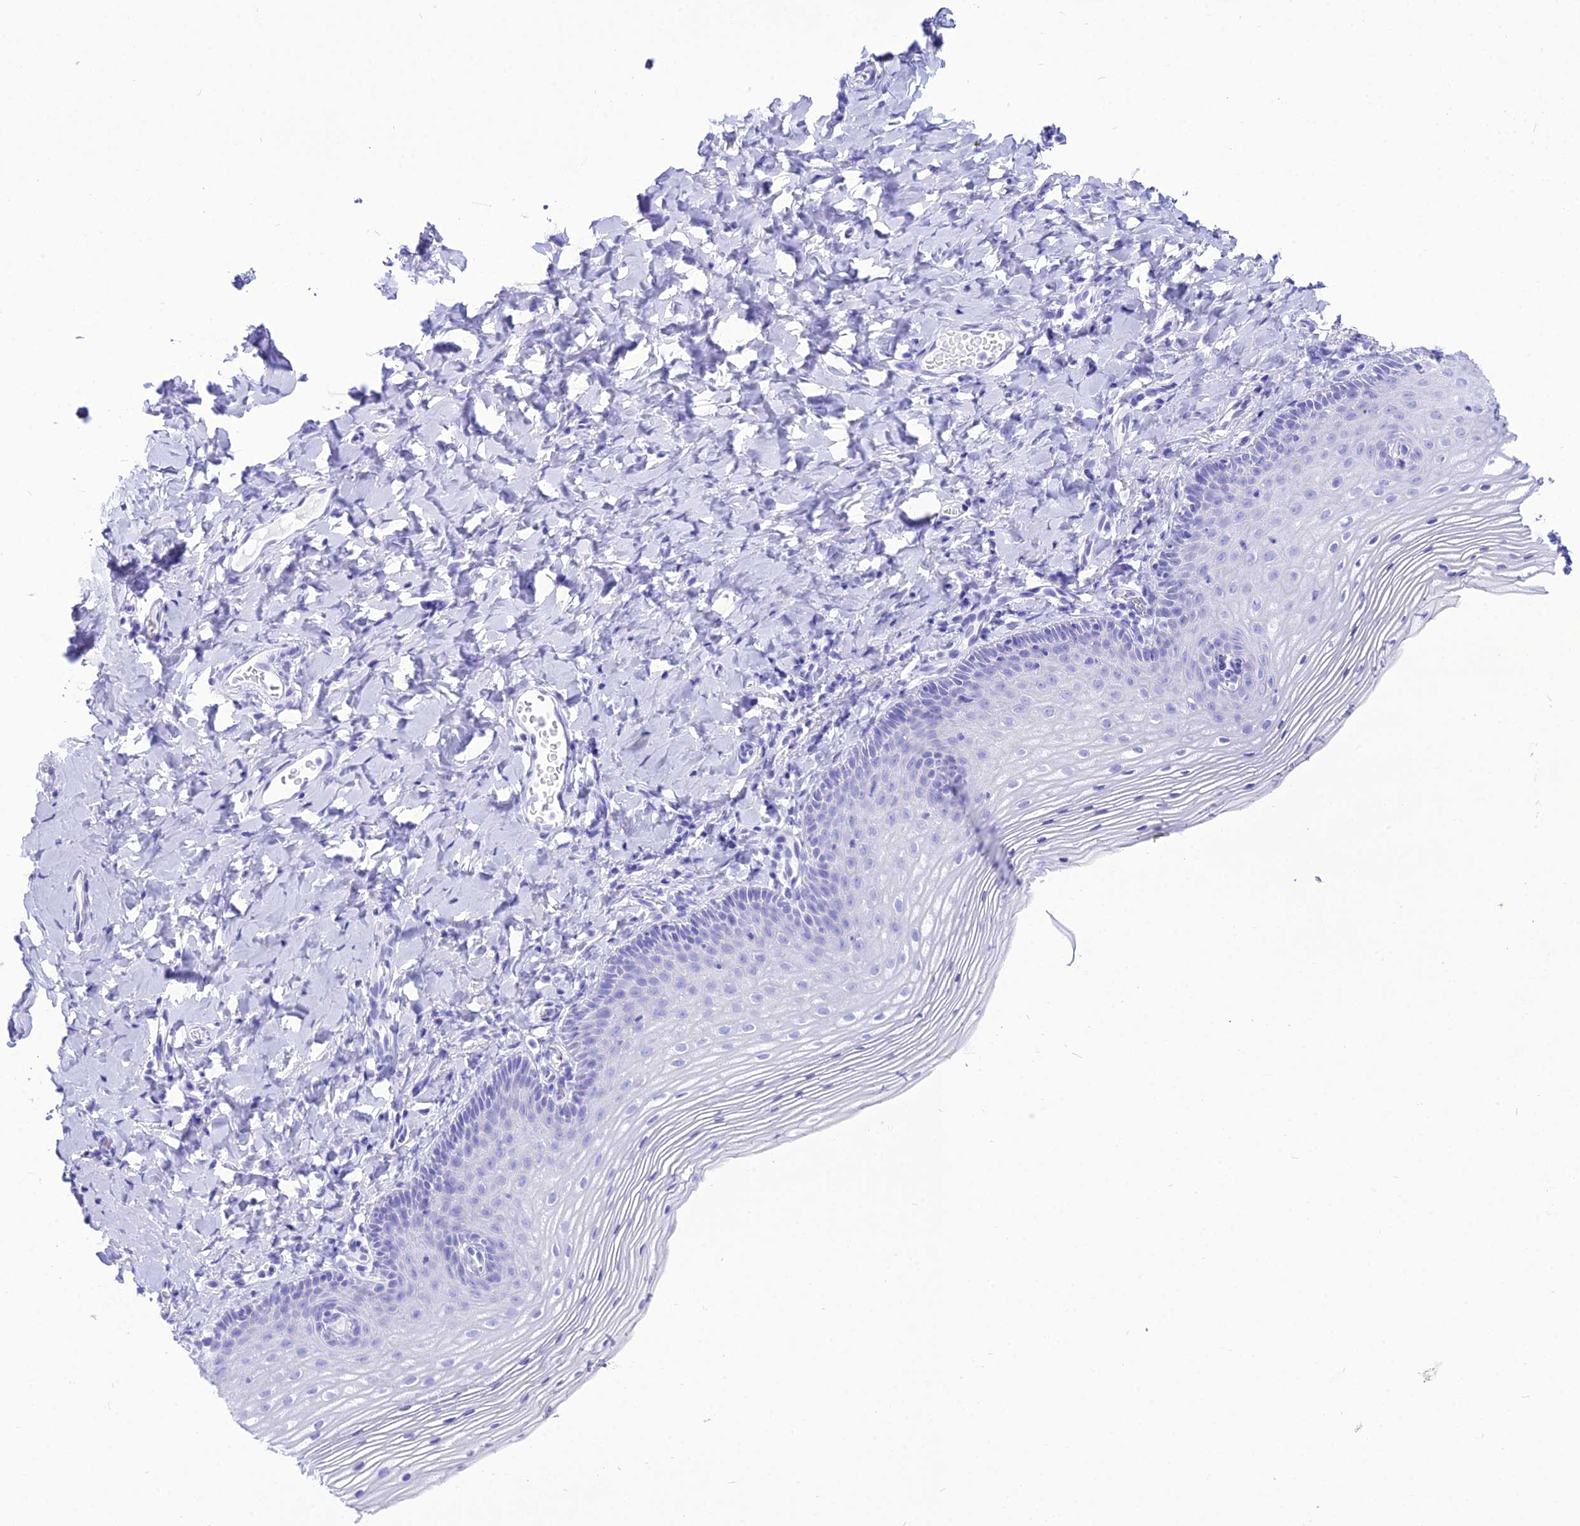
{"staining": {"intensity": "negative", "quantity": "none", "location": "none"}, "tissue": "vagina", "cell_type": "Squamous epithelial cells", "image_type": "normal", "snomed": [{"axis": "morphology", "description": "Normal tissue, NOS"}, {"axis": "topography", "description": "Vagina"}], "caption": "High power microscopy micrograph of an immunohistochemistry (IHC) micrograph of unremarkable vagina, revealing no significant staining in squamous epithelial cells.", "gene": "PNMA5", "patient": {"sex": "female", "age": 60}}